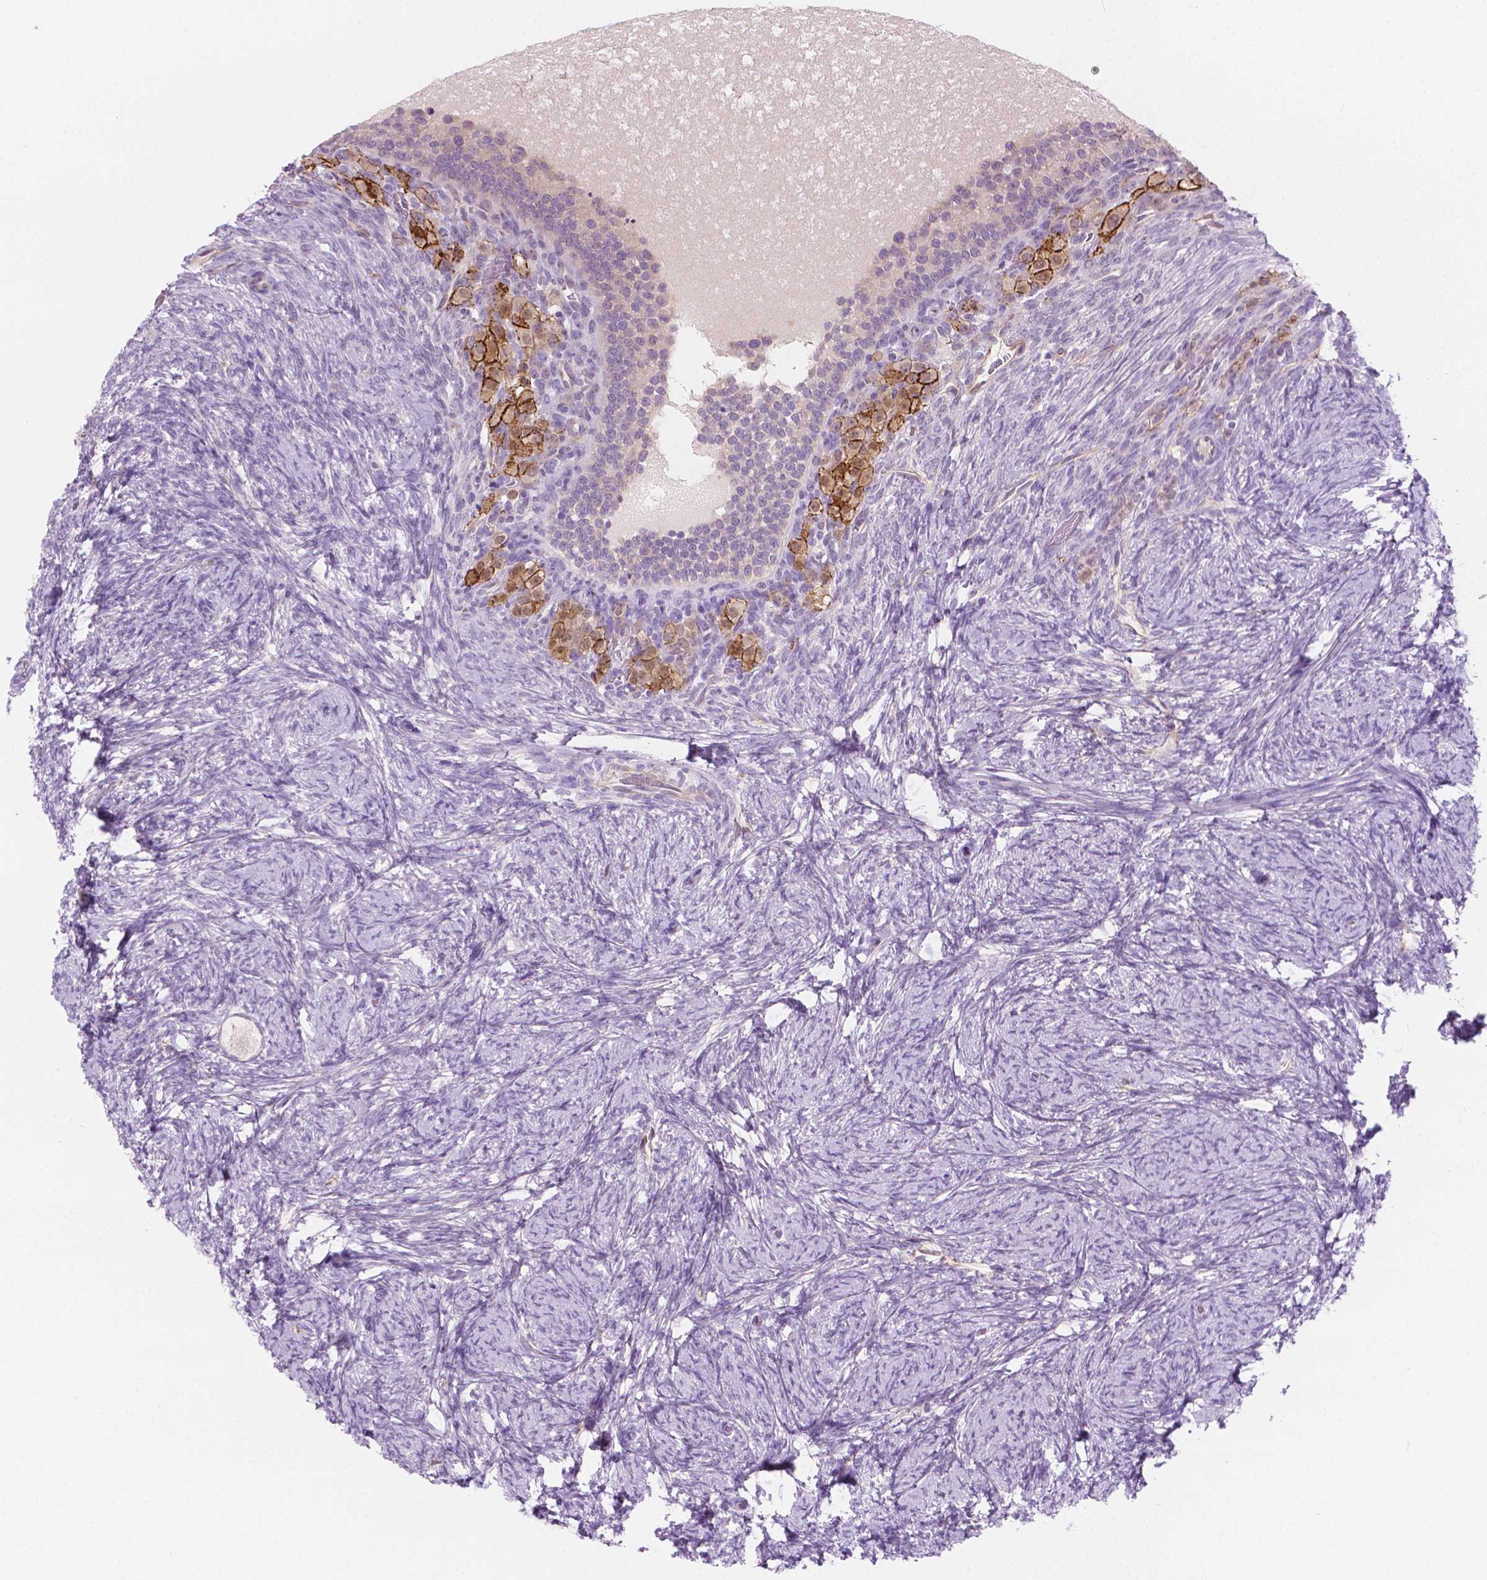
{"staining": {"intensity": "negative", "quantity": "none", "location": "none"}, "tissue": "ovary", "cell_type": "Follicle cells", "image_type": "normal", "snomed": [{"axis": "morphology", "description": "Normal tissue, NOS"}, {"axis": "topography", "description": "Ovary"}], "caption": "Histopathology image shows no significant protein positivity in follicle cells of unremarkable ovary. (Brightfield microscopy of DAB (3,3'-diaminobenzidine) immunohistochemistry (IHC) at high magnification).", "gene": "EPPK1", "patient": {"sex": "female", "age": 34}}